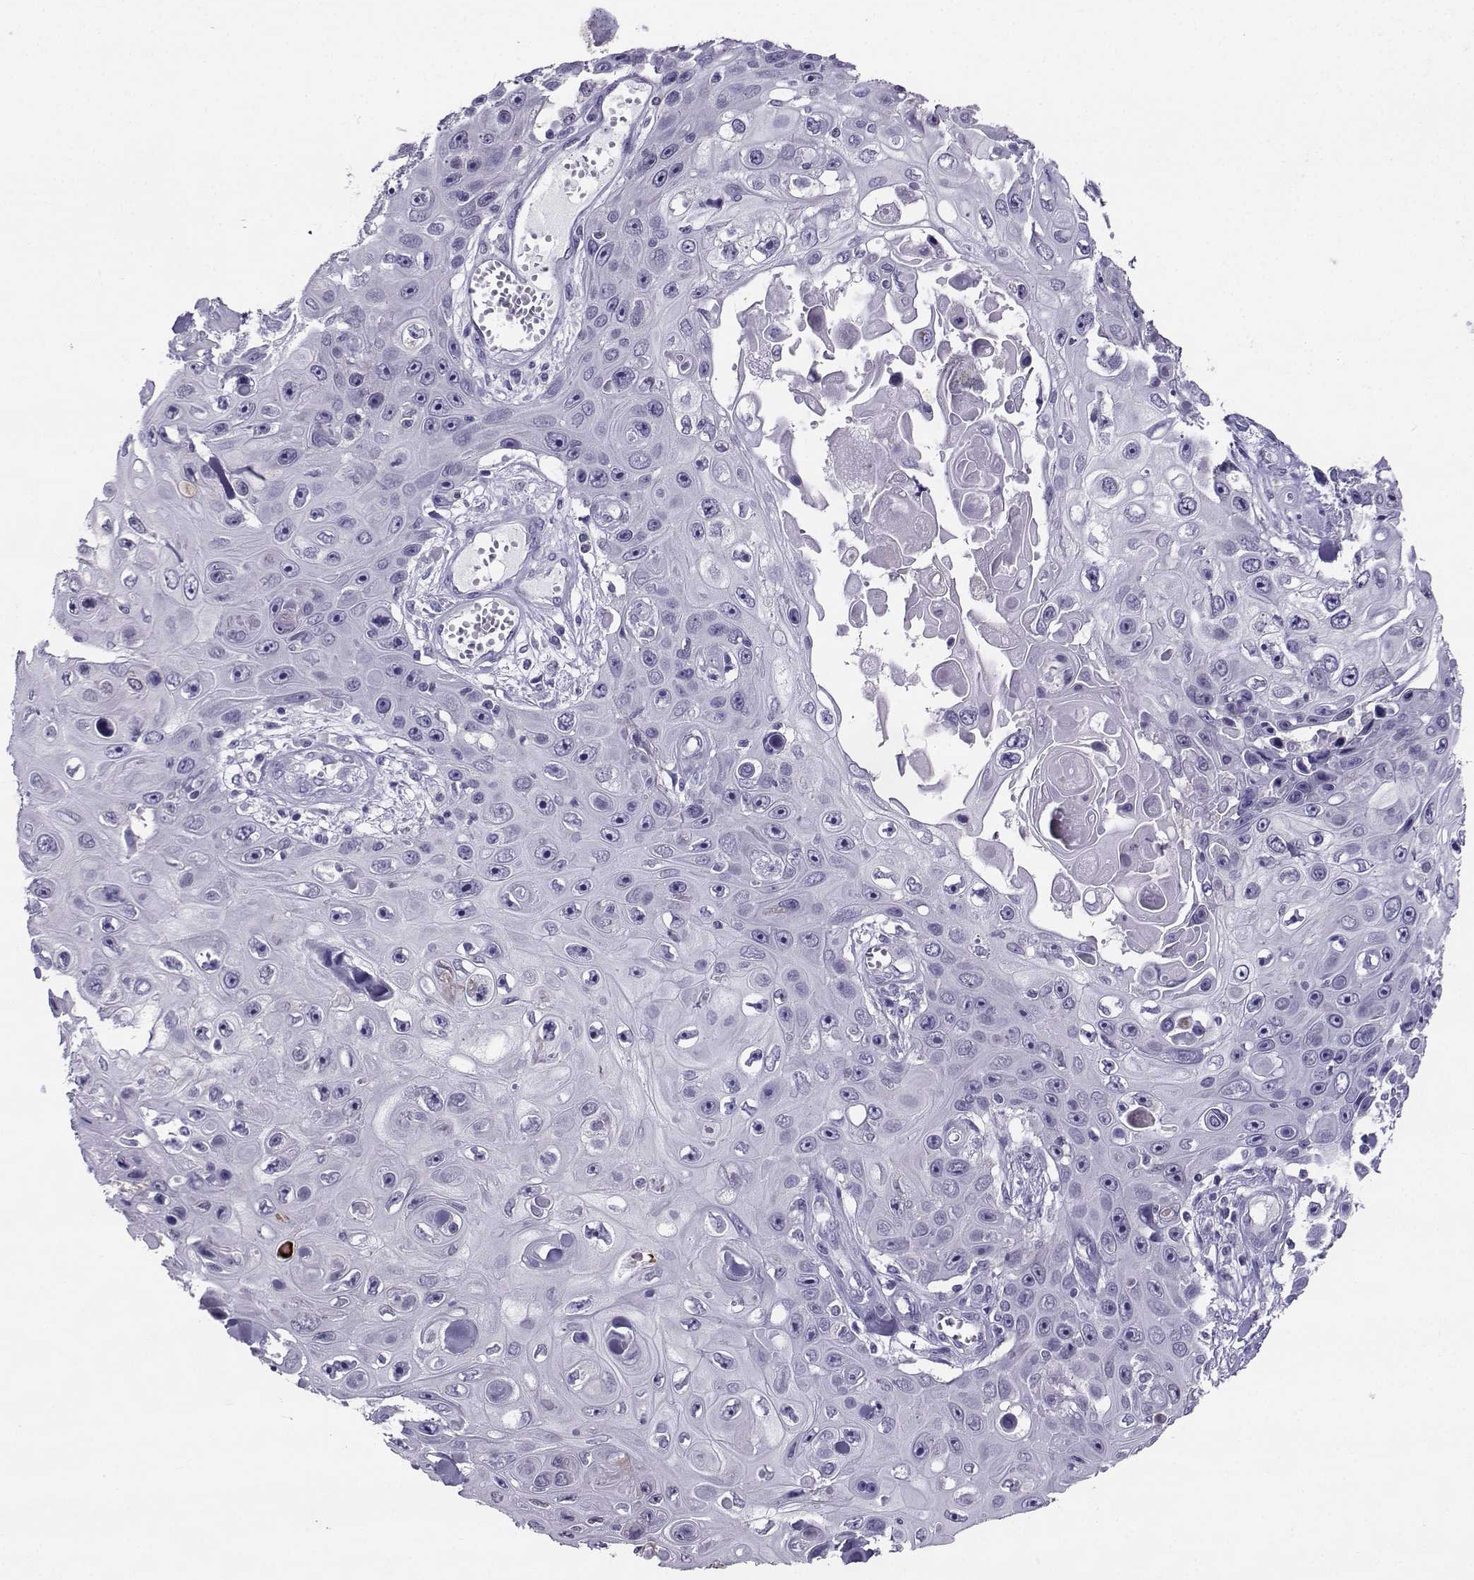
{"staining": {"intensity": "negative", "quantity": "none", "location": "none"}, "tissue": "skin cancer", "cell_type": "Tumor cells", "image_type": "cancer", "snomed": [{"axis": "morphology", "description": "Squamous cell carcinoma, NOS"}, {"axis": "topography", "description": "Skin"}], "caption": "Protein analysis of skin cancer exhibits no significant expression in tumor cells.", "gene": "PGK1", "patient": {"sex": "male", "age": 82}}